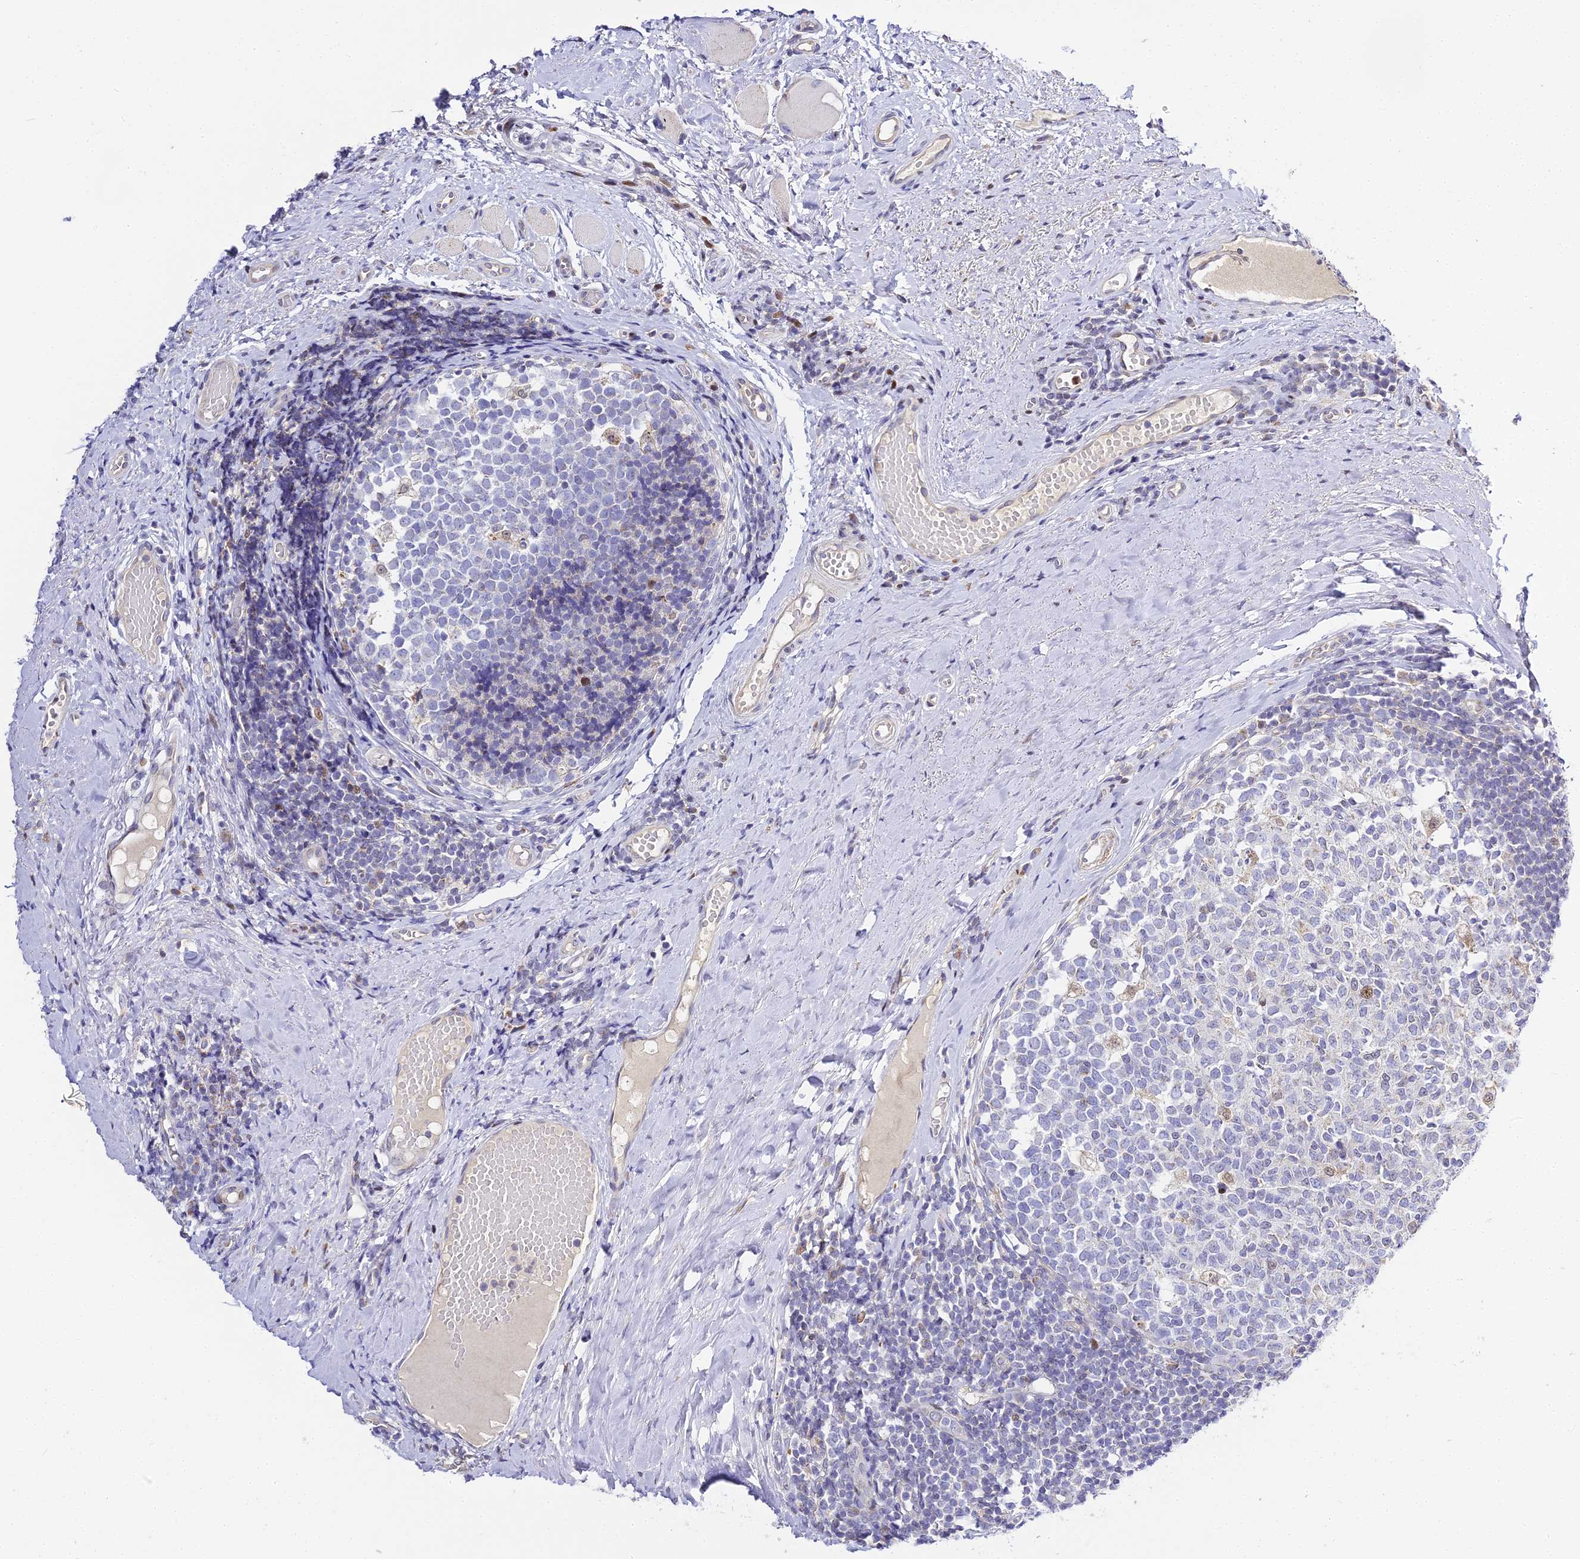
{"staining": {"intensity": "moderate", "quantity": "<25%", "location": "cytoplasmic/membranous"}, "tissue": "tonsil", "cell_type": "Germinal center cells", "image_type": "normal", "snomed": [{"axis": "morphology", "description": "Normal tissue, NOS"}, {"axis": "topography", "description": "Tonsil"}], "caption": "Immunohistochemical staining of unremarkable tonsil exhibits <25% levels of moderate cytoplasmic/membranous protein expression in approximately <25% of germinal center cells.", "gene": "SERP1", "patient": {"sex": "female", "age": 19}}